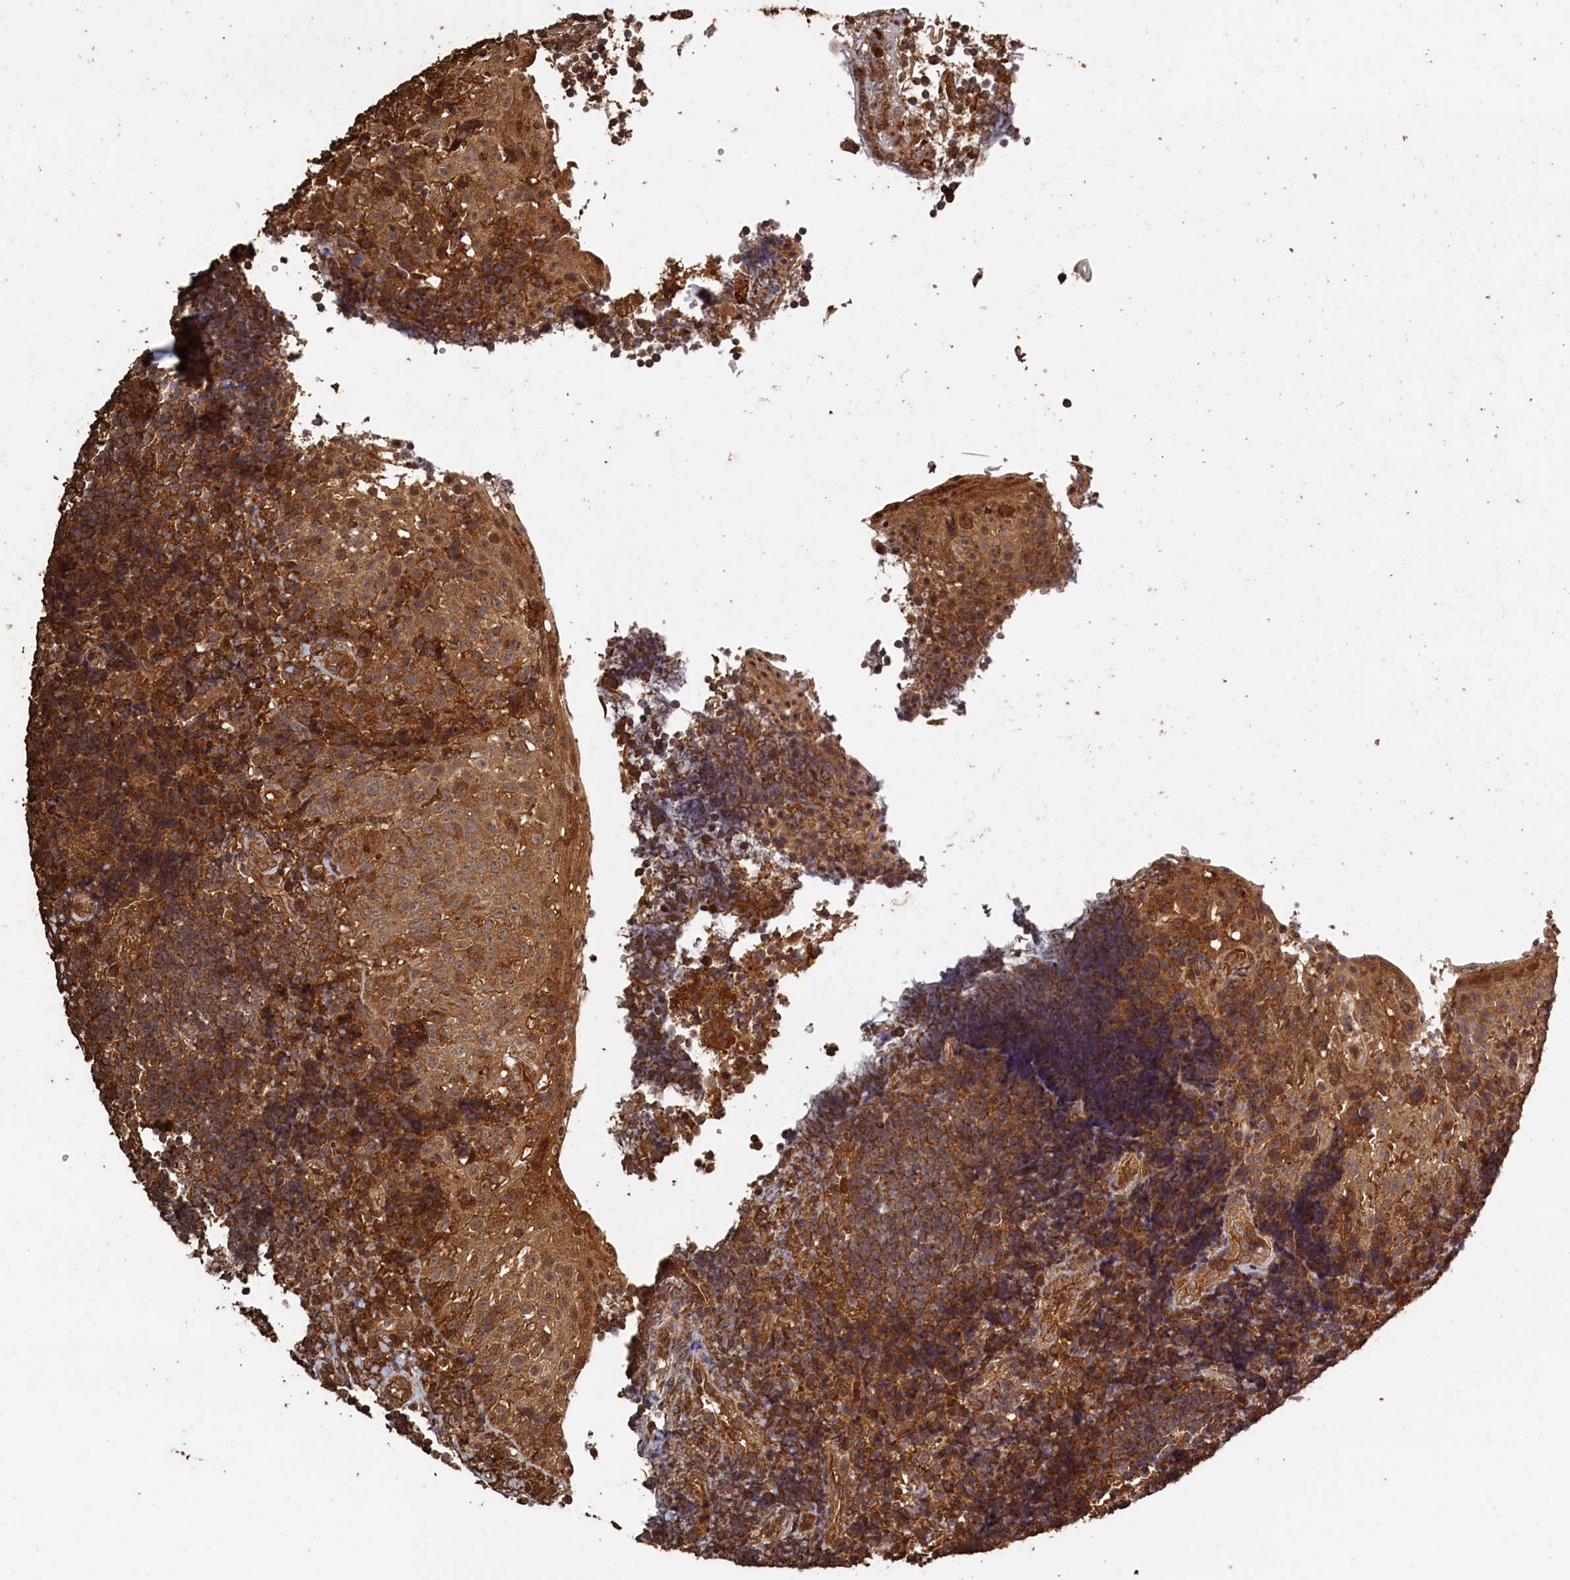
{"staining": {"intensity": "strong", "quantity": ">75%", "location": "cytoplasmic/membranous"}, "tissue": "tonsil", "cell_type": "Germinal center cells", "image_type": "normal", "snomed": [{"axis": "morphology", "description": "Normal tissue, NOS"}, {"axis": "topography", "description": "Tonsil"}], "caption": "Immunohistochemistry (IHC) image of benign tonsil: human tonsil stained using immunohistochemistry (IHC) reveals high levels of strong protein expression localized specifically in the cytoplasmic/membranous of germinal center cells, appearing as a cytoplasmic/membranous brown color.", "gene": "SNX33", "patient": {"sex": "female", "age": 40}}